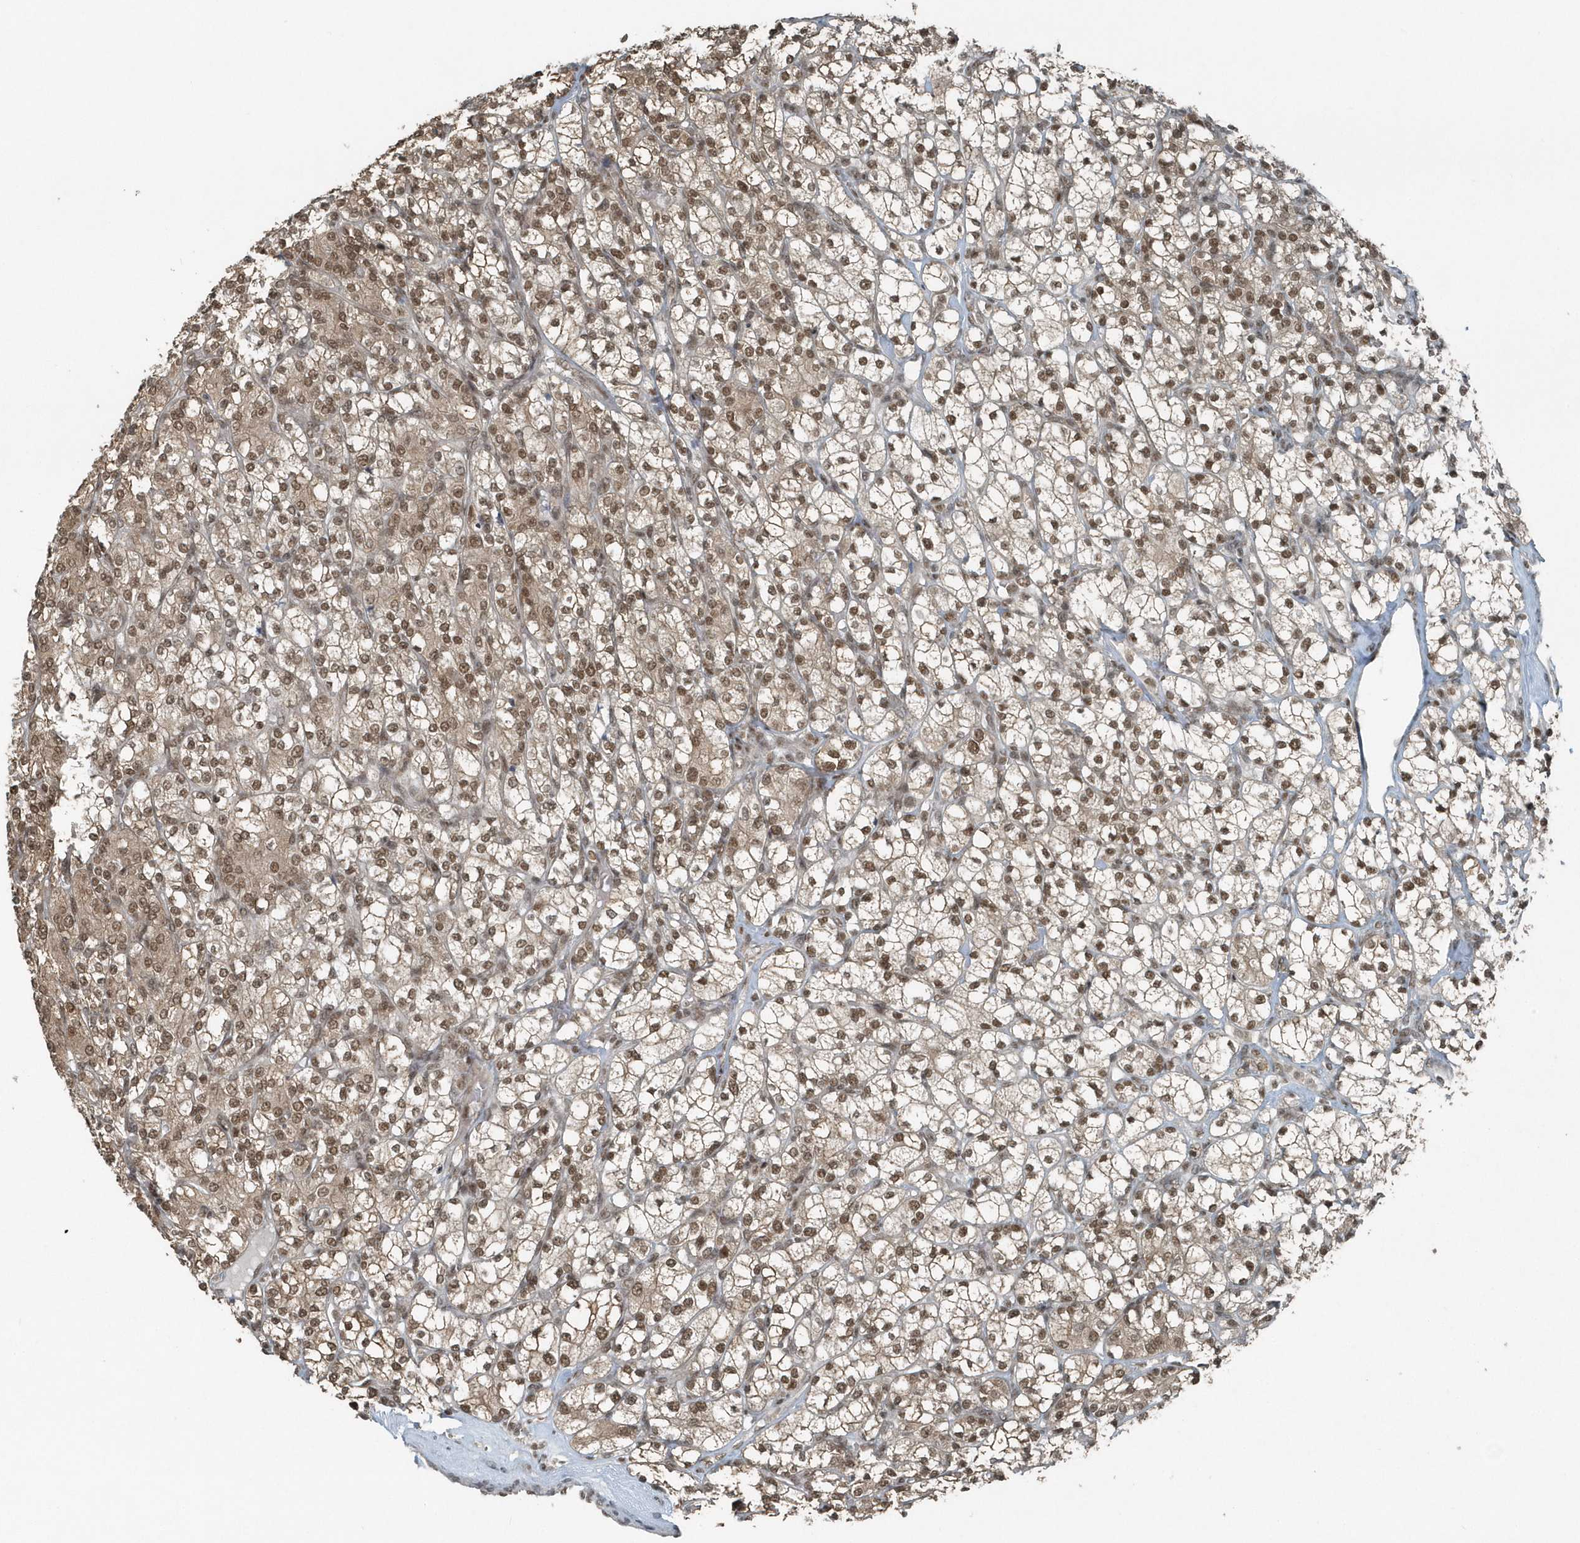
{"staining": {"intensity": "moderate", "quantity": ">75%", "location": "cytoplasmic/membranous,nuclear"}, "tissue": "renal cancer", "cell_type": "Tumor cells", "image_type": "cancer", "snomed": [{"axis": "morphology", "description": "Adenocarcinoma, NOS"}, {"axis": "topography", "description": "Kidney"}], "caption": "Protein staining of renal adenocarcinoma tissue reveals moderate cytoplasmic/membranous and nuclear staining in approximately >75% of tumor cells.", "gene": "YTHDC1", "patient": {"sex": "male", "age": 77}}